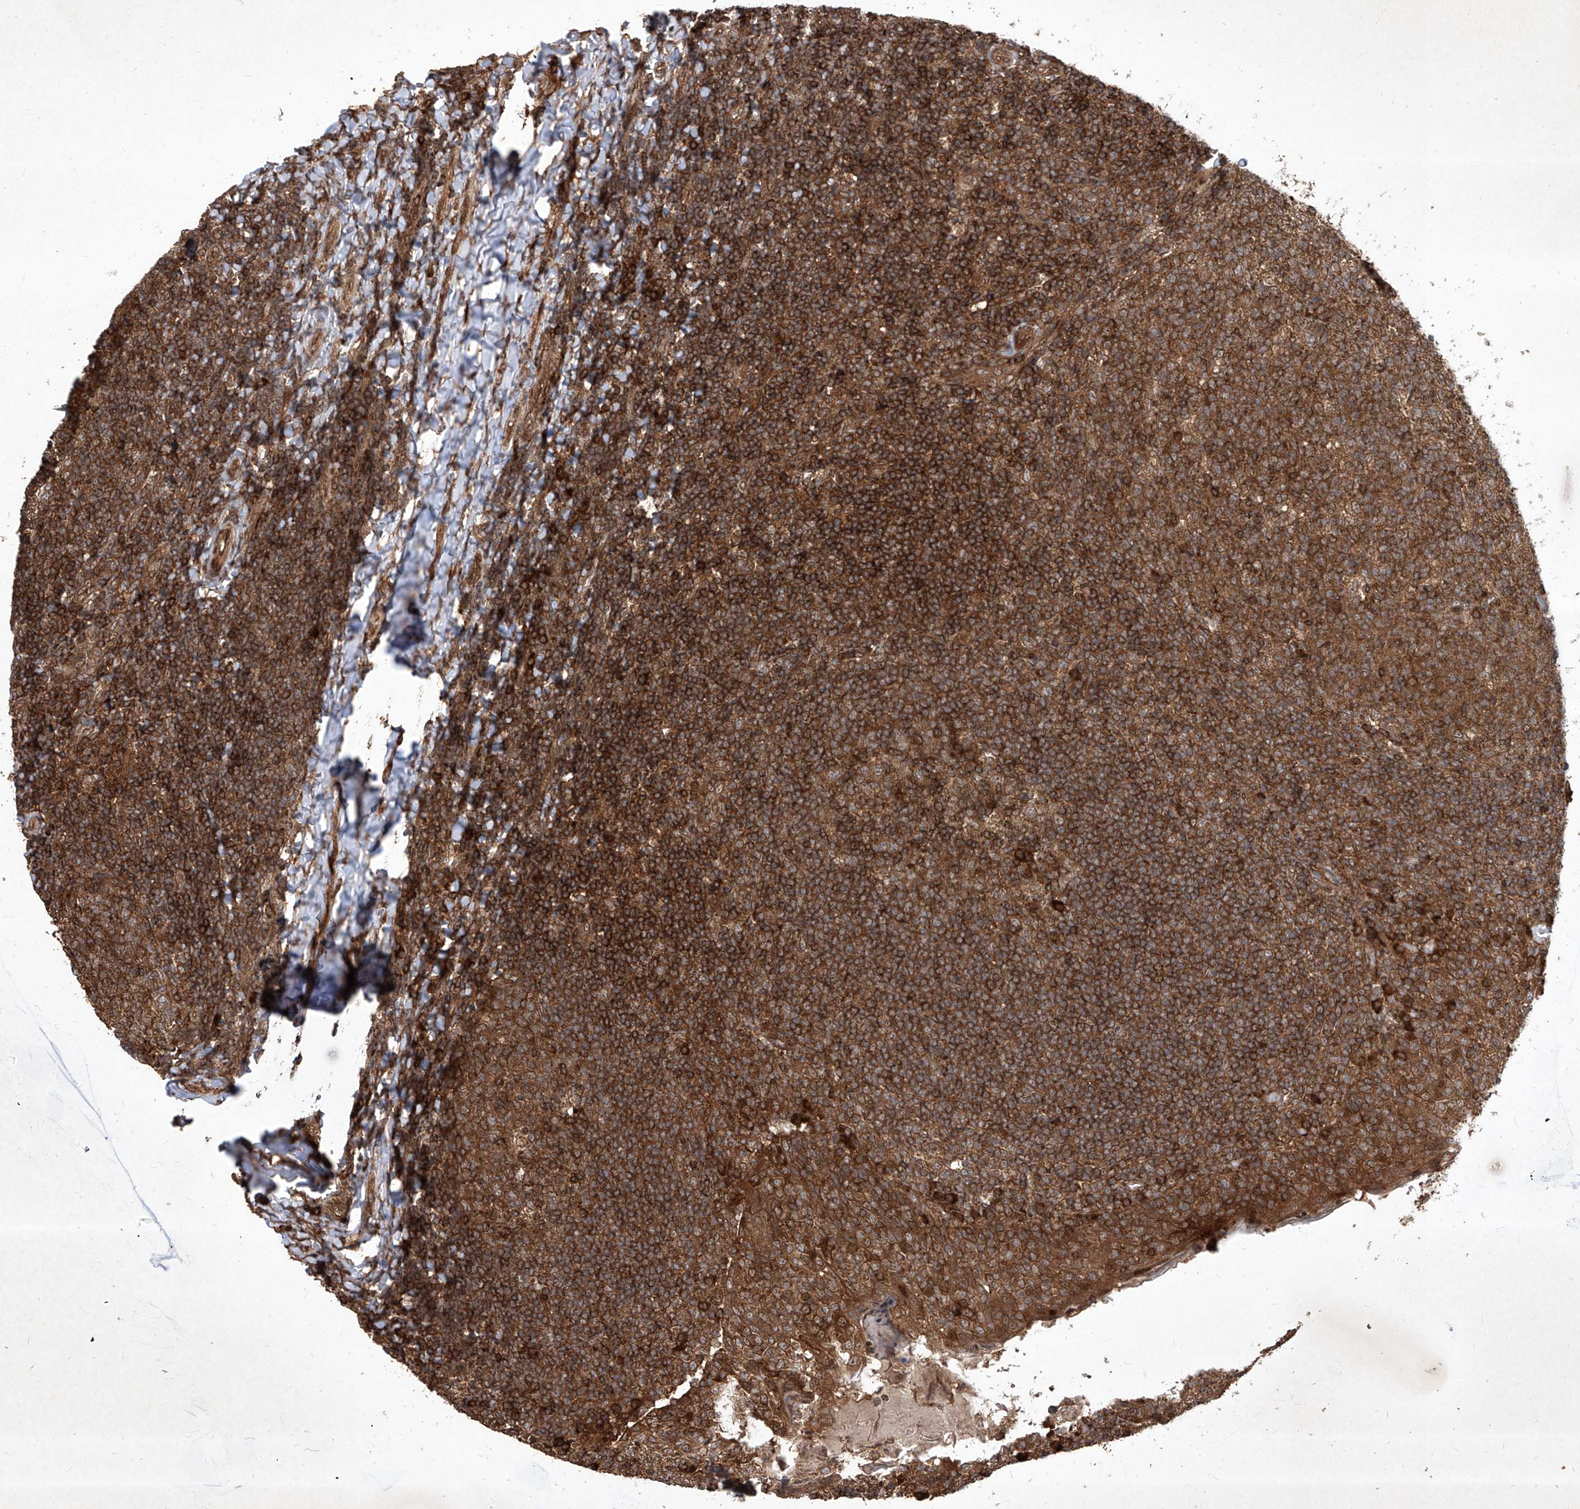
{"staining": {"intensity": "strong", "quantity": ">75%", "location": "cytoplasmic/membranous"}, "tissue": "tonsil", "cell_type": "Germinal center cells", "image_type": "normal", "snomed": [{"axis": "morphology", "description": "Normal tissue, NOS"}, {"axis": "topography", "description": "Tonsil"}], "caption": "An image of tonsil stained for a protein demonstrates strong cytoplasmic/membranous brown staining in germinal center cells.", "gene": "MAGED2", "patient": {"sex": "female", "age": 19}}